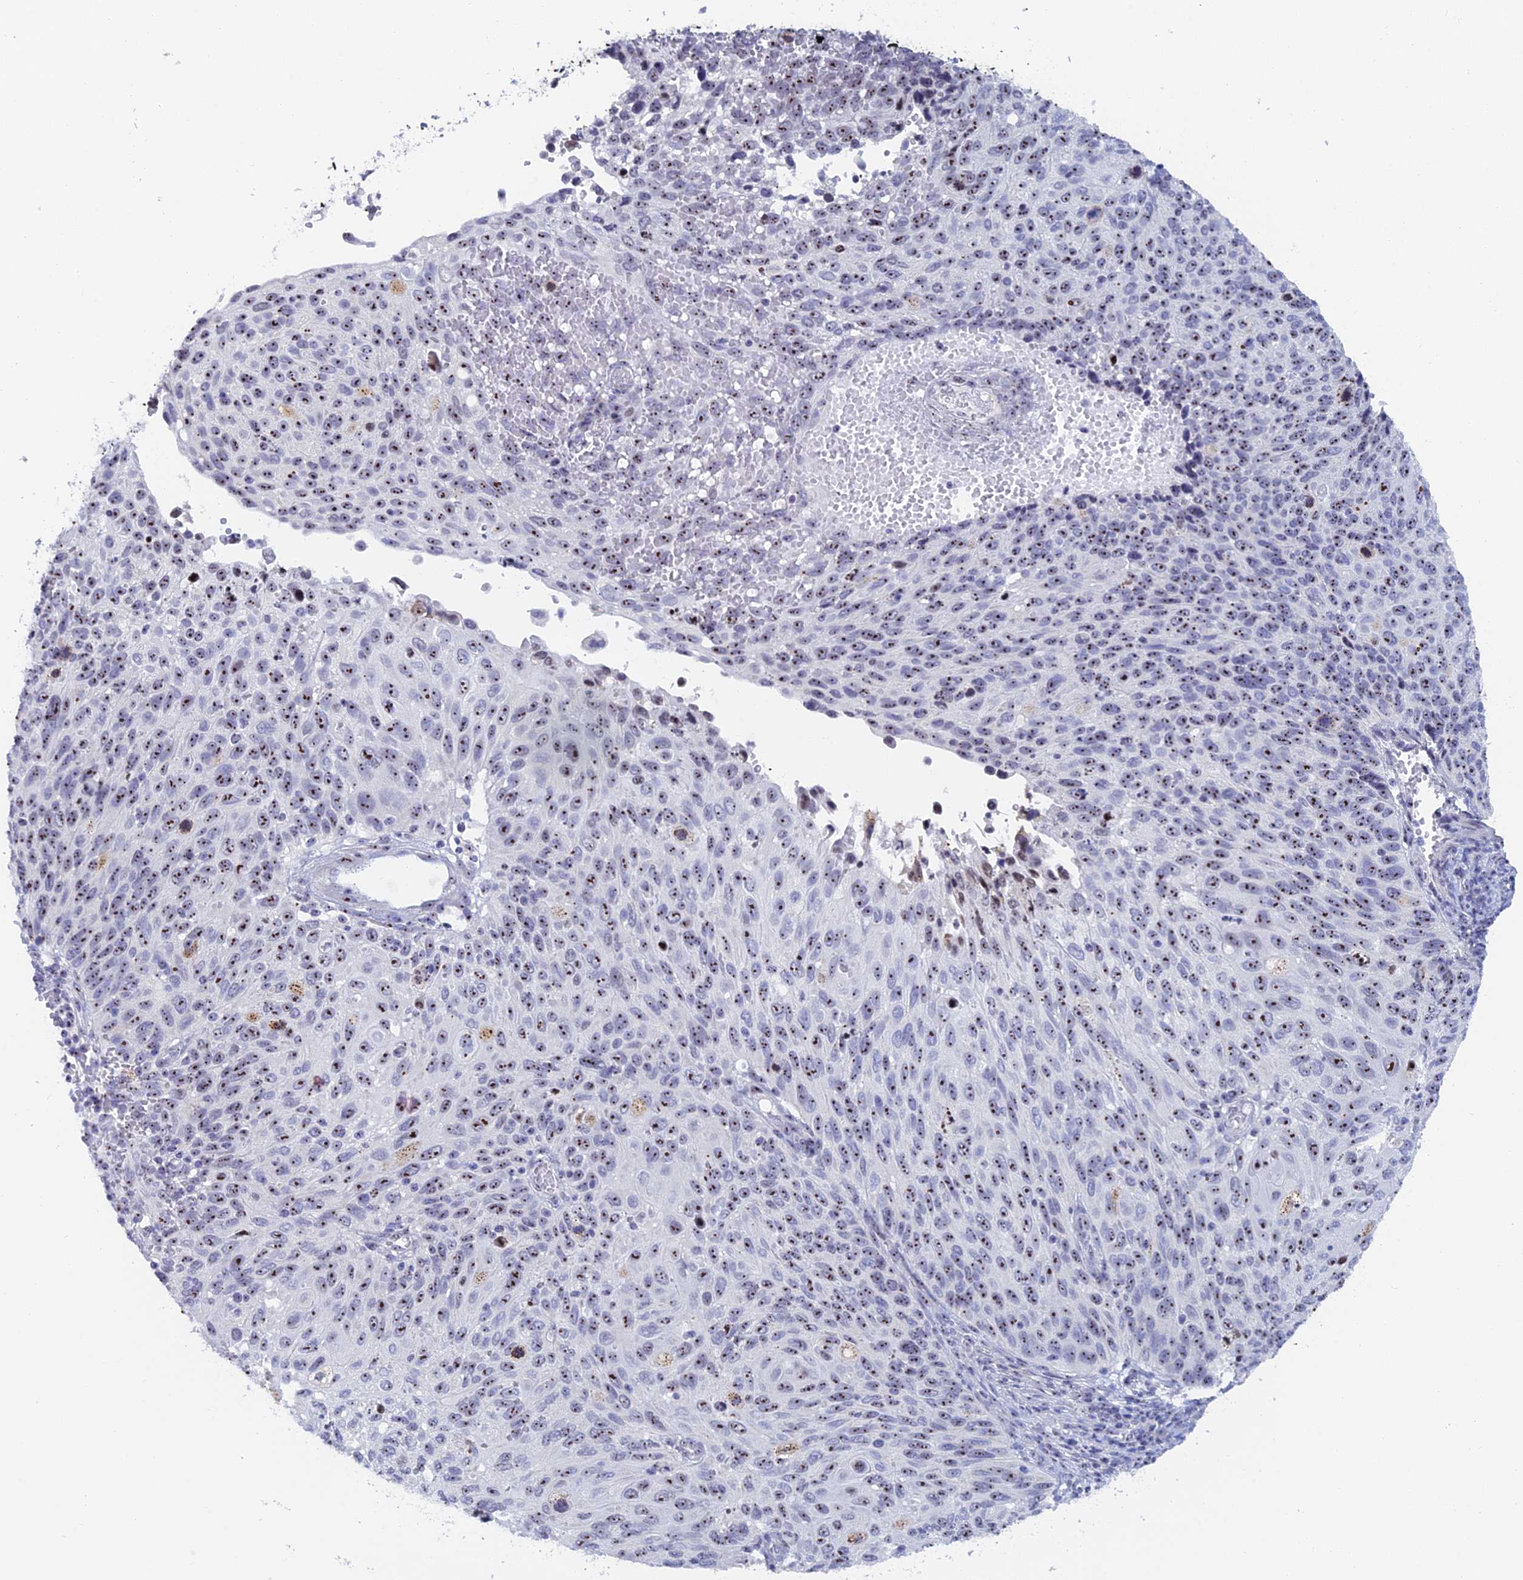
{"staining": {"intensity": "moderate", "quantity": "25%-75%", "location": "nuclear"}, "tissue": "cervical cancer", "cell_type": "Tumor cells", "image_type": "cancer", "snomed": [{"axis": "morphology", "description": "Squamous cell carcinoma, NOS"}, {"axis": "topography", "description": "Cervix"}], "caption": "This image reveals cervical squamous cell carcinoma stained with IHC to label a protein in brown. The nuclear of tumor cells show moderate positivity for the protein. Nuclei are counter-stained blue.", "gene": "RSL1D1", "patient": {"sex": "female", "age": 70}}